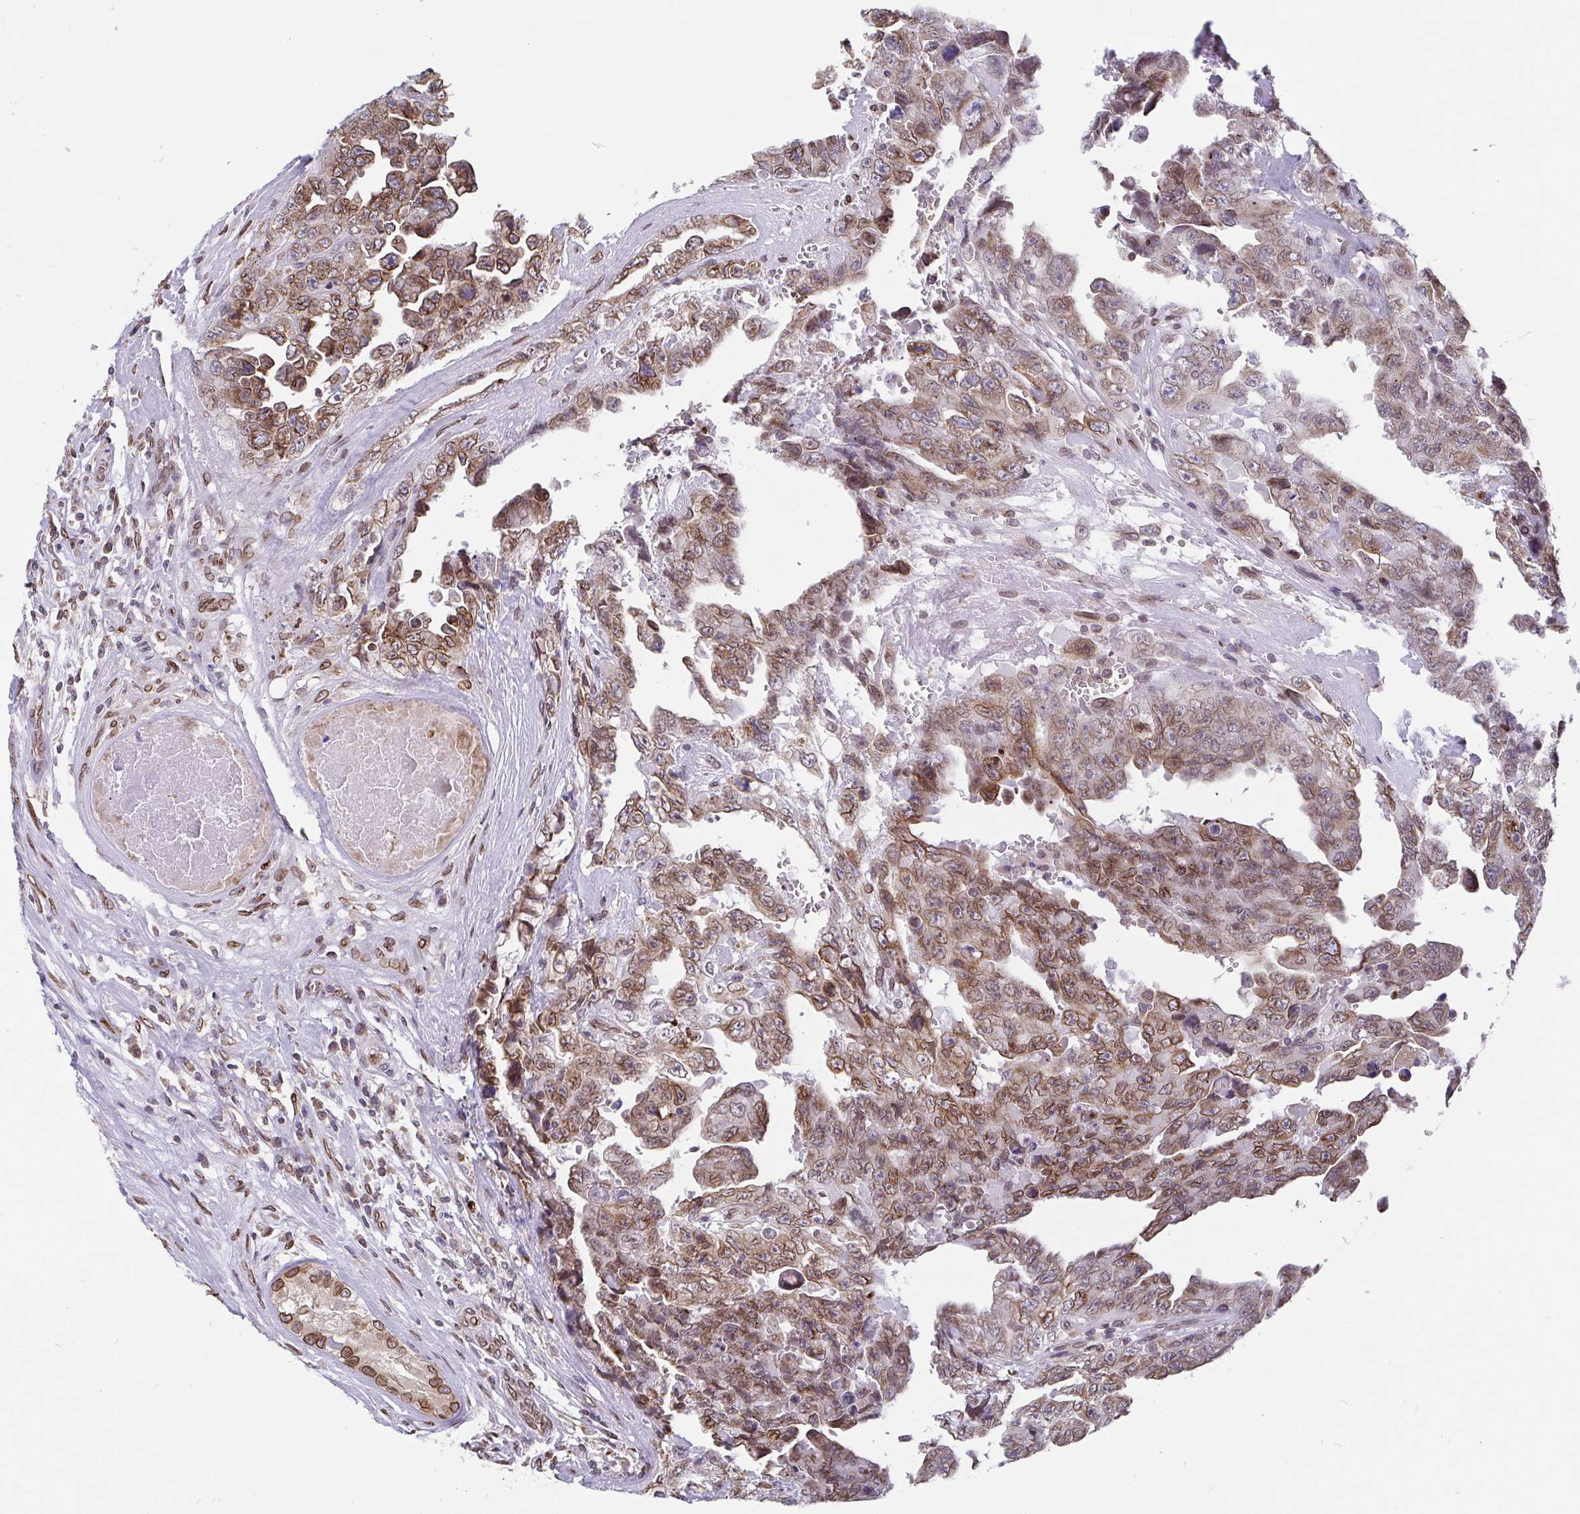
{"staining": {"intensity": "moderate", "quantity": ">75%", "location": "cytoplasmic/membranous,nuclear"}, "tissue": "testis cancer", "cell_type": "Tumor cells", "image_type": "cancer", "snomed": [{"axis": "morphology", "description": "Carcinoma, Embryonal, NOS"}, {"axis": "topography", "description": "Testis"}], "caption": "The immunohistochemical stain shows moderate cytoplasmic/membranous and nuclear staining in tumor cells of embryonal carcinoma (testis) tissue.", "gene": "EMD", "patient": {"sex": "male", "age": 24}}